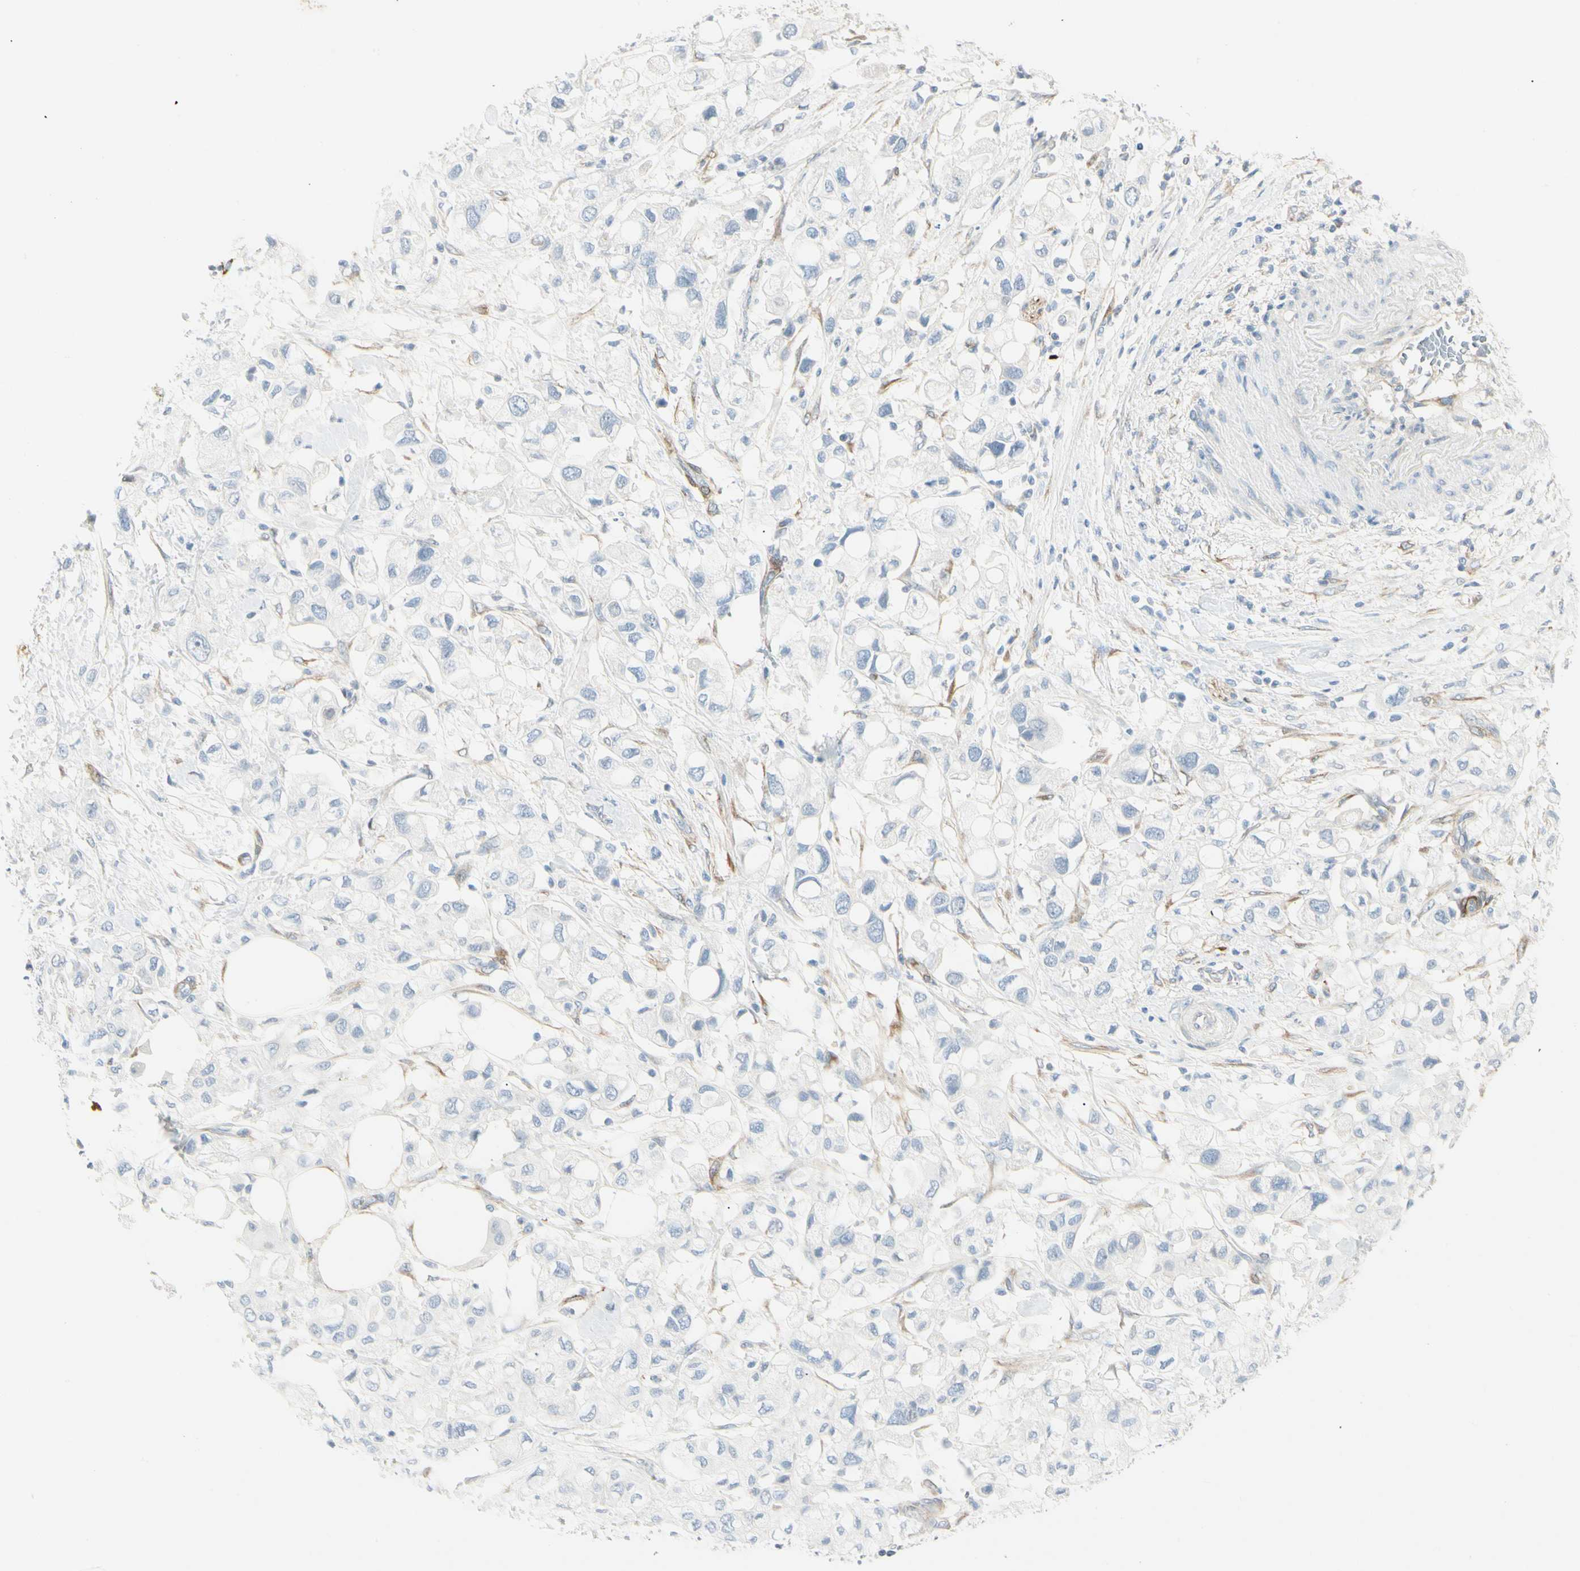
{"staining": {"intensity": "negative", "quantity": "none", "location": "none"}, "tissue": "pancreatic cancer", "cell_type": "Tumor cells", "image_type": "cancer", "snomed": [{"axis": "morphology", "description": "Adenocarcinoma, NOS"}, {"axis": "topography", "description": "Pancreas"}], "caption": "Immunohistochemistry (IHC) micrograph of neoplastic tissue: pancreatic adenocarcinoma stained with DAB (3,3'-diaminobenzidine) shows no significant protein staining in tumor cells.", "gene": "AMPH", "patient": {"sex": "female", "age": 56}}